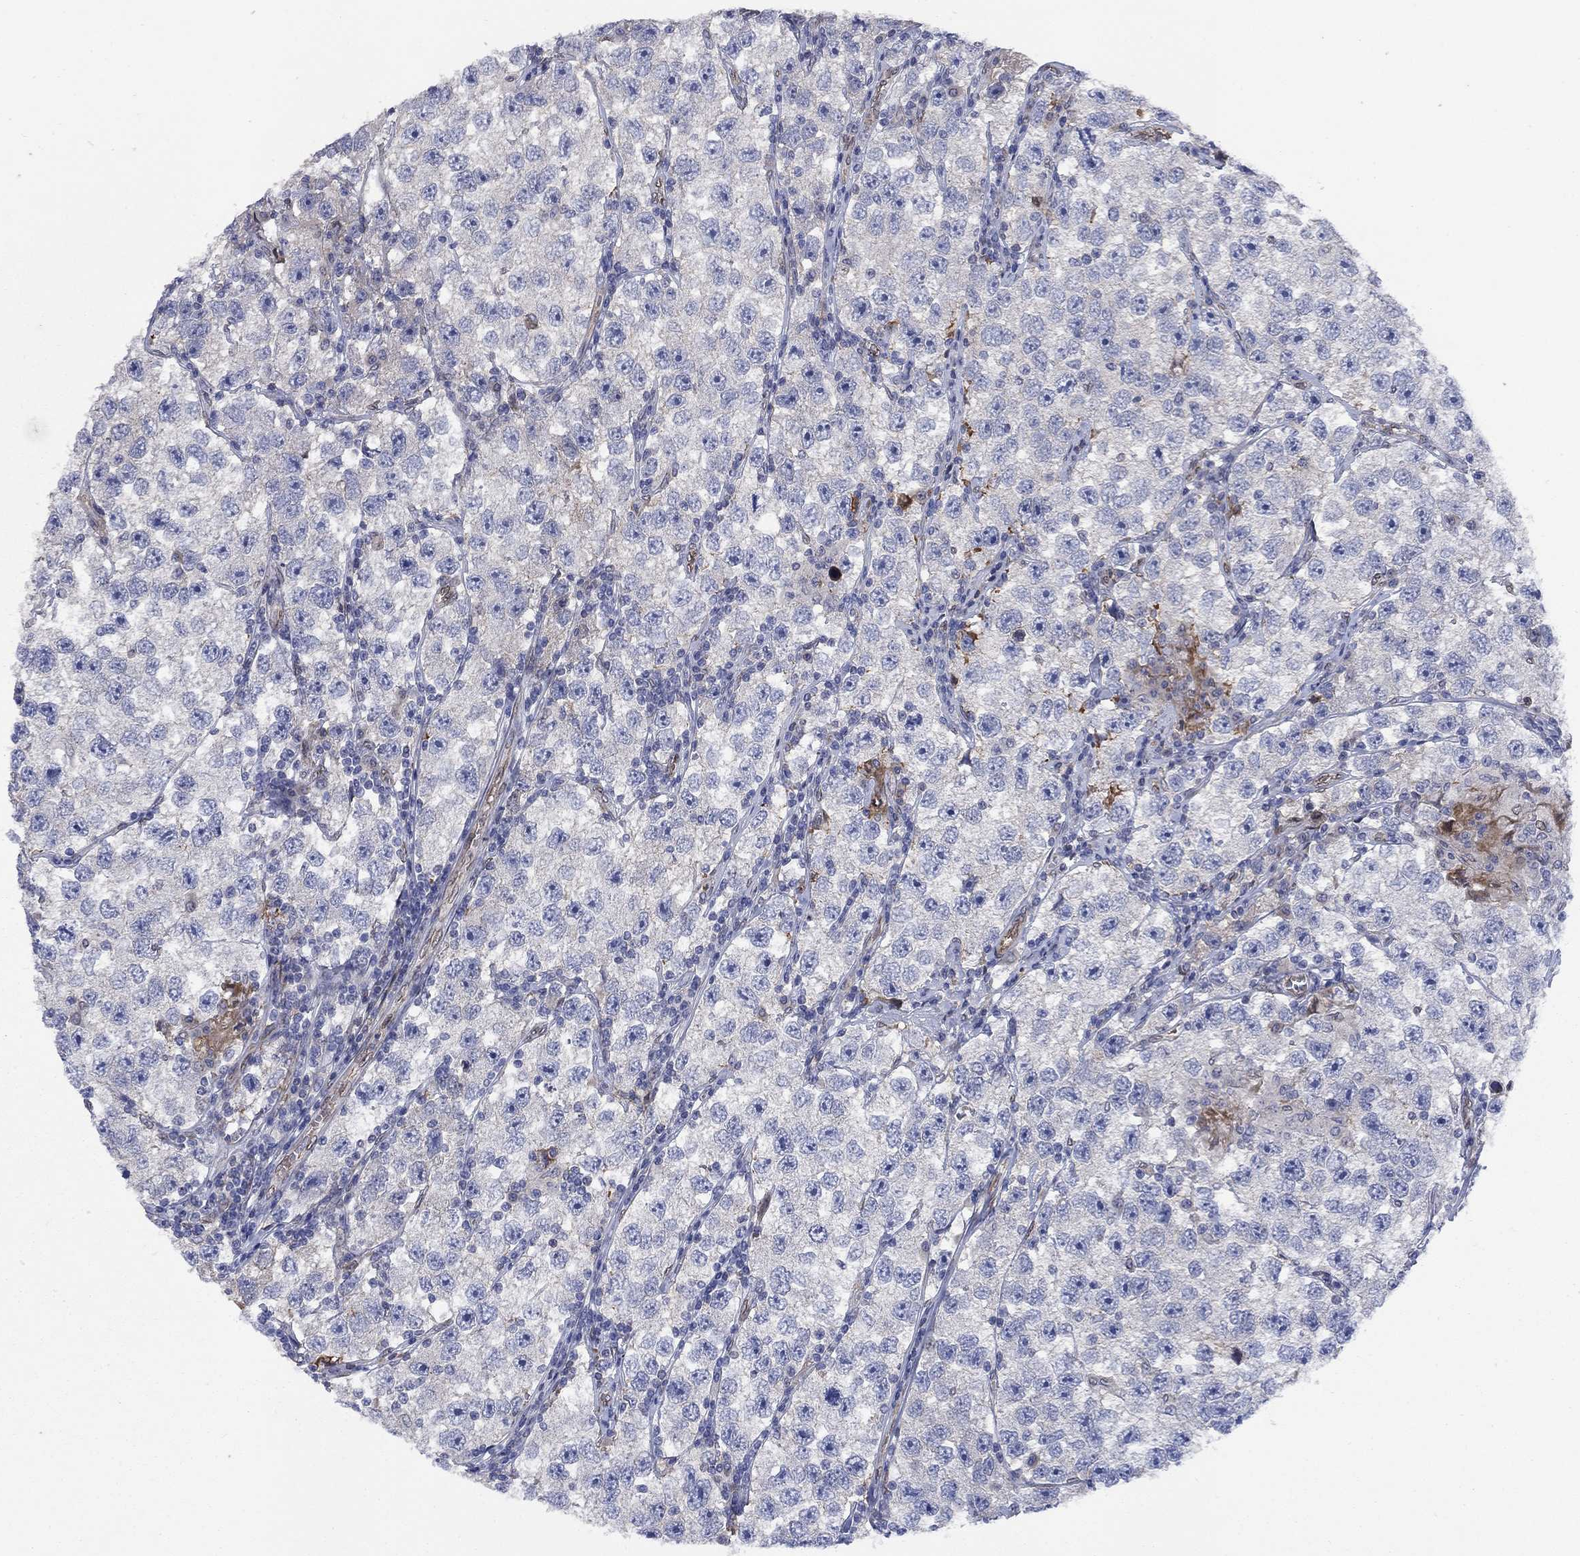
{"staining": {"intensity": "negative", "quantity": "none", "location": "none"}, "tissue": "testis cancer", "cell_type": "Tumor cells", "image_type": "cancer", "snomed": [{"axis": "morphology", "description": "Seminoma, NOS"}, {"axis": "topography", "description": "Testis"}], "caption": "Testis cancer (seminoma) was stained to show a protein in brown. There is no significant positivity in tumor cells.", "gene": "EMC9", "patient": {"sex": "male", "age": 26}}